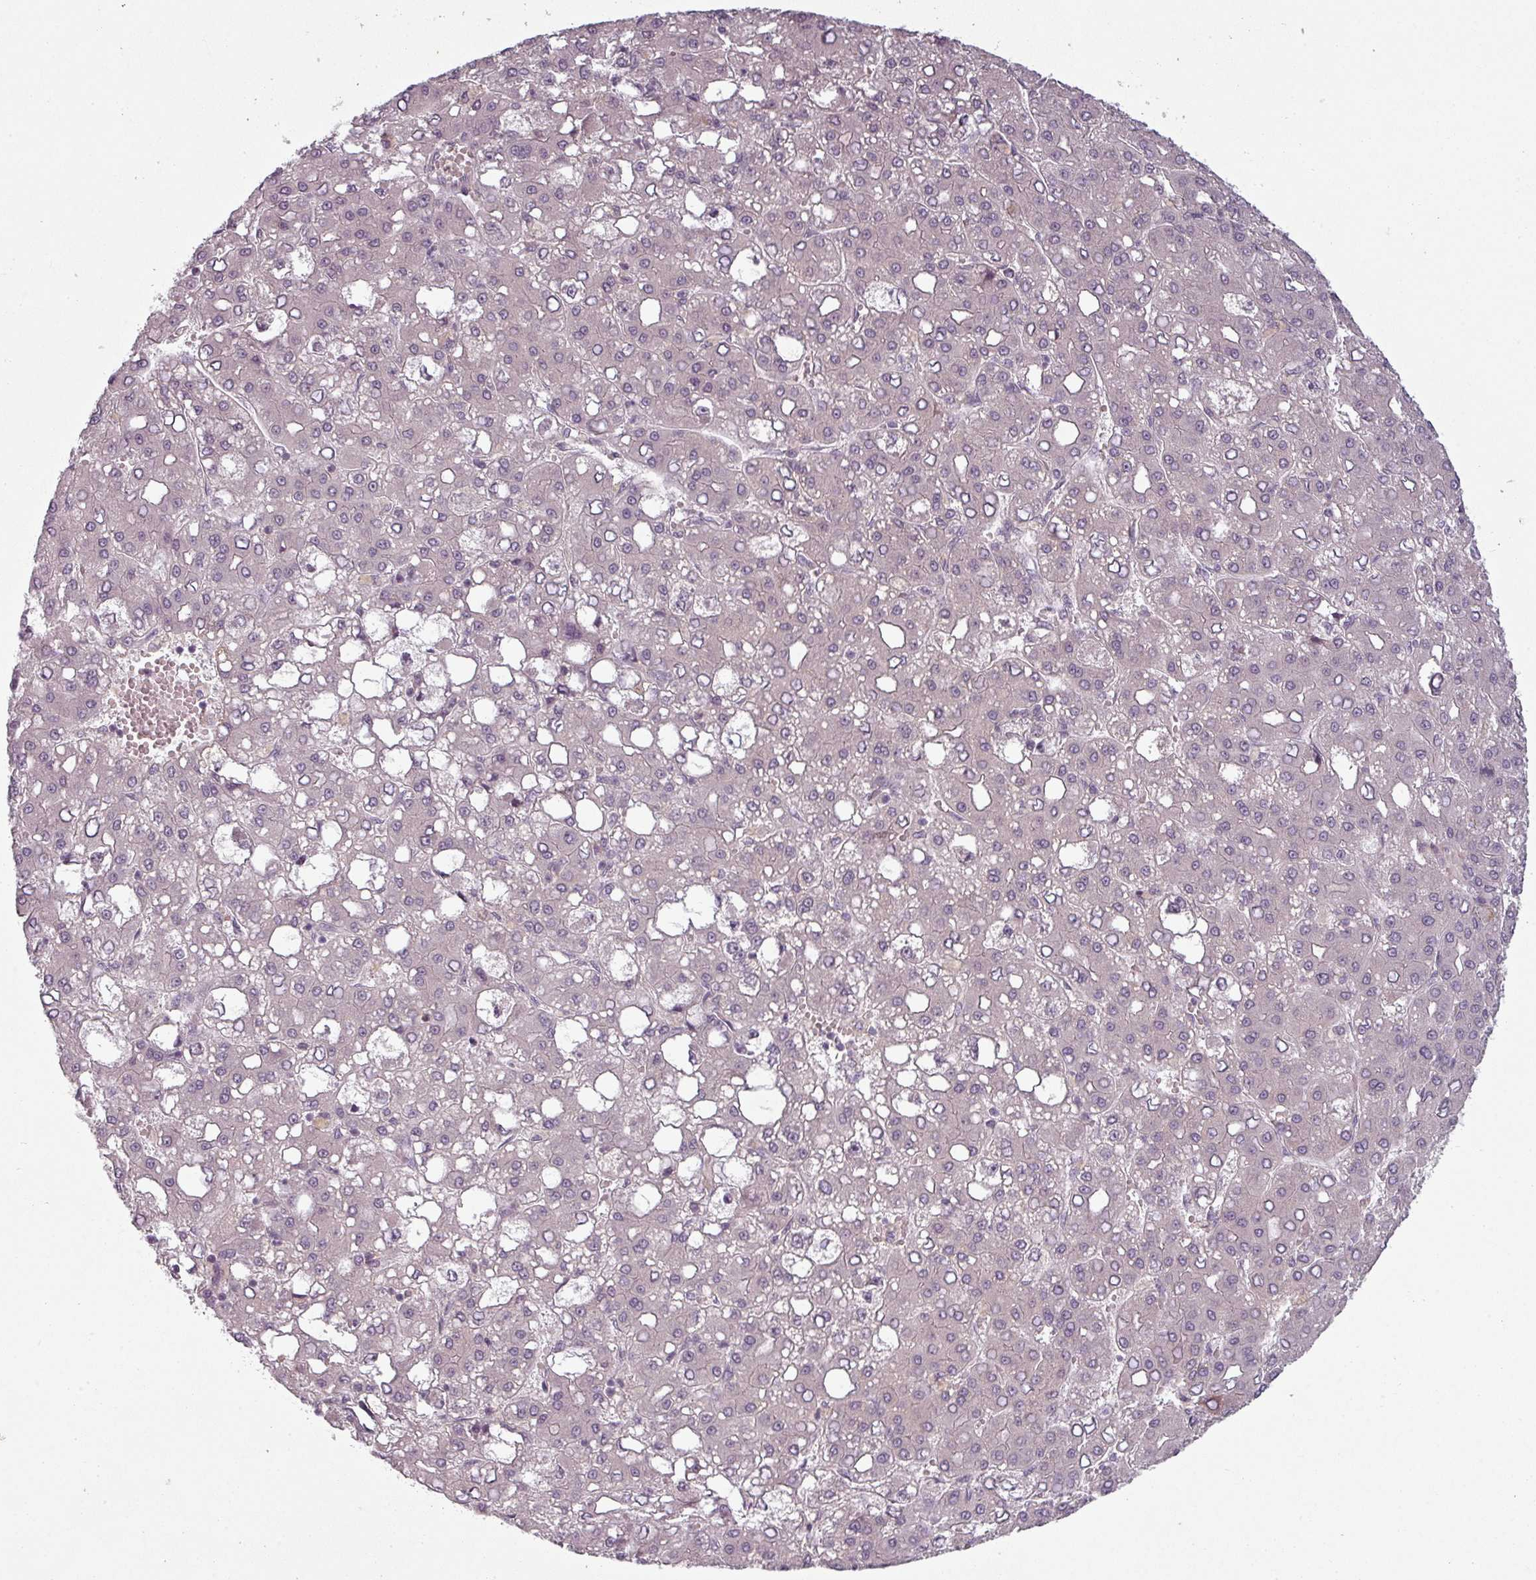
{"staining": {"intensity": "negative", "quantity": "none", "location": "none"}, "tissue": "liver cancer", "cell_type": "Tumor cells", "image_type": "cancer", "snomed": [{"axis": "morphology", "description": "Carcinoma, Hepatocellular, NOS"}, {"axis": "topography", "description": "Liver"}], "caption": "The image demonstrates no significant staining in tumor cells of liver hepatocellular carcinoma. Nuclei are stained in blue.", "gene": "SLC16A9", "patient": {"sex": "male", "age": 65}}